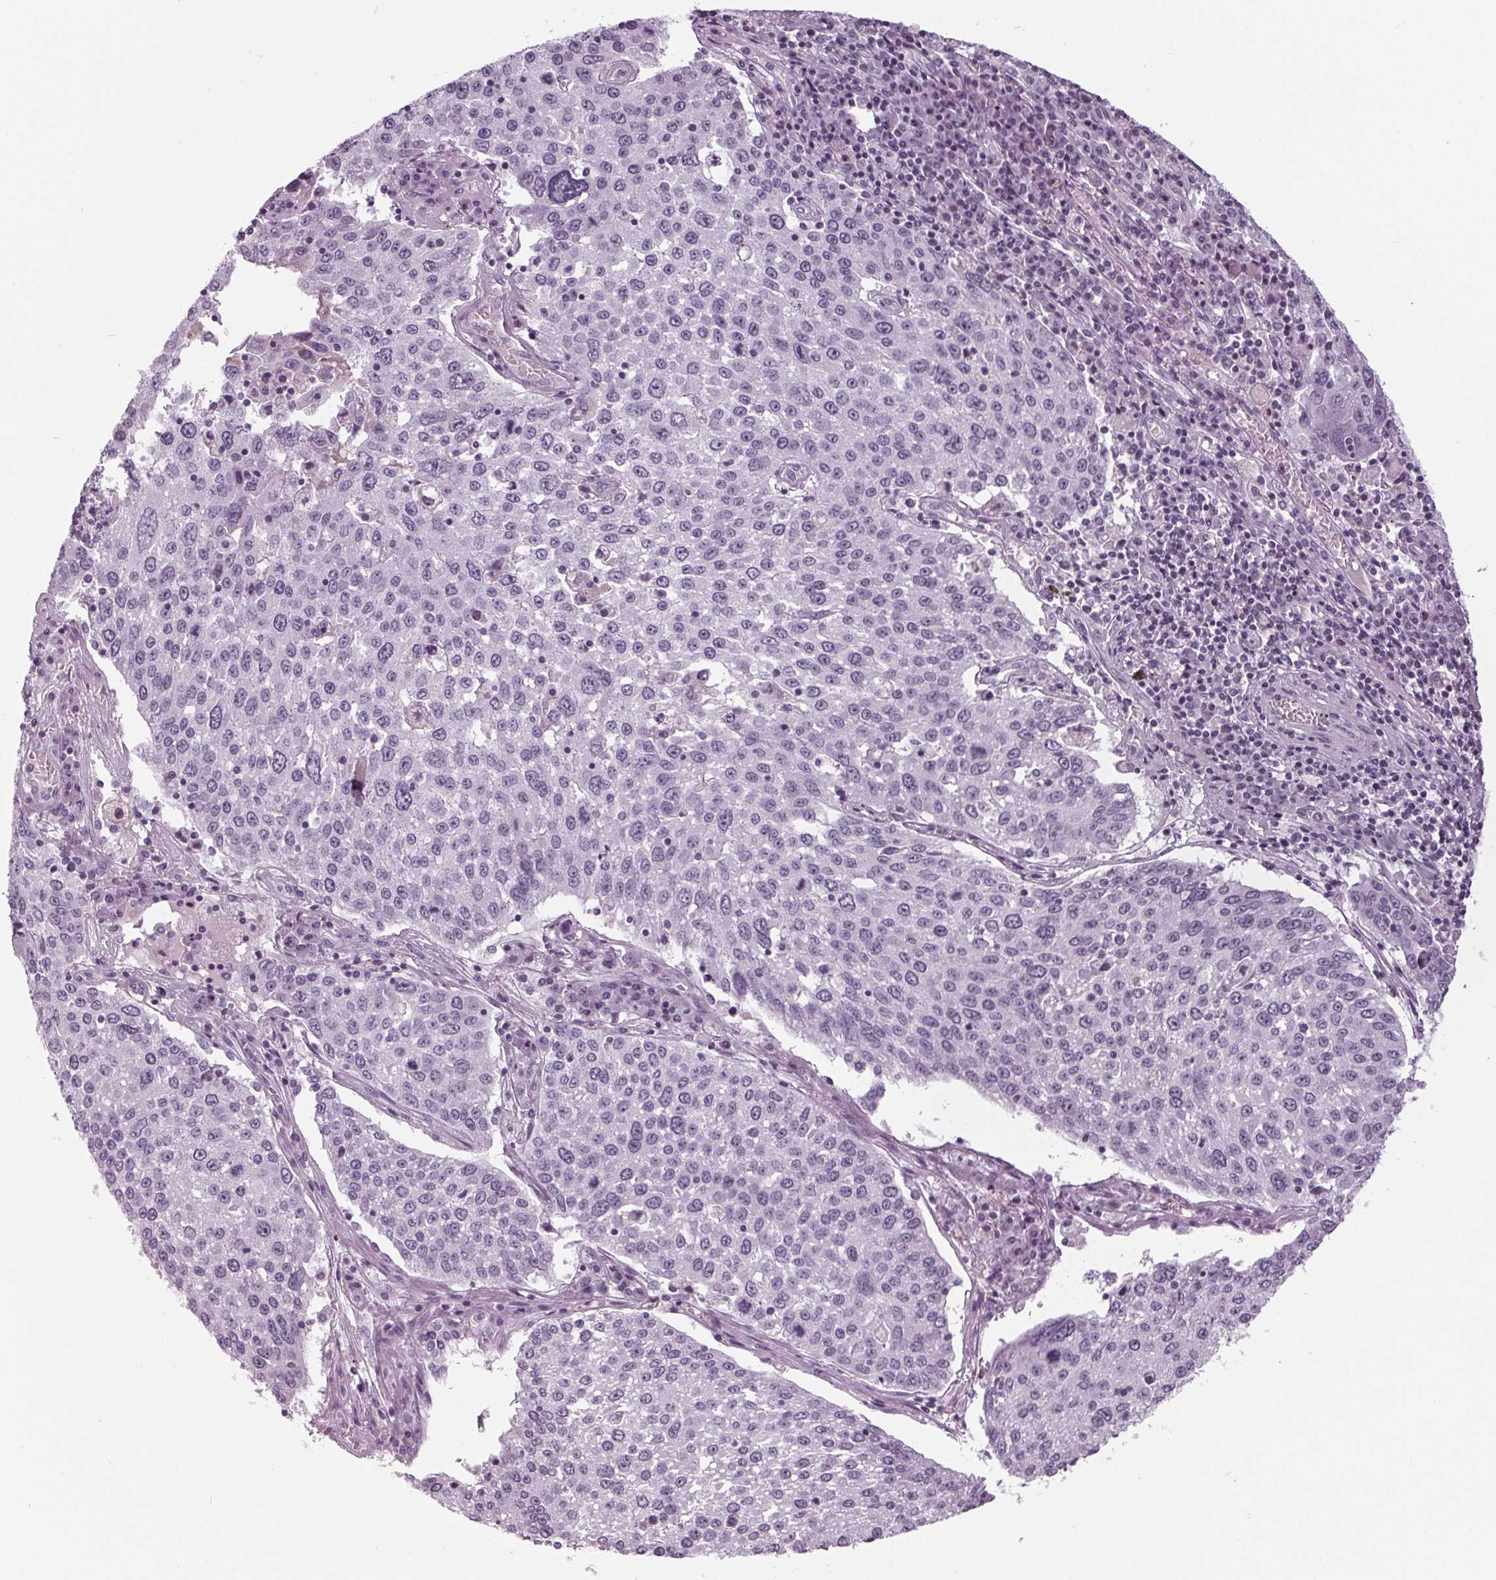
{"staining": {"intensity": "negative", "quantity": "none", "location": "none"}, "tissue": "lung cancer", "cell_type": "Tumor cells", "image_type": "cancer", "snomed": [{"axis": "morphology", "description": "Squamous cell carcinoma, NOS"}, {"axis": "topography", "description": "Lung"}], "caption": "Lung cancer stained for a protein using immunohistochemistry exhibits no expression tumor cells.", "gene": "CYP3A43", "patient": {"sex": "male", "age": 65}}